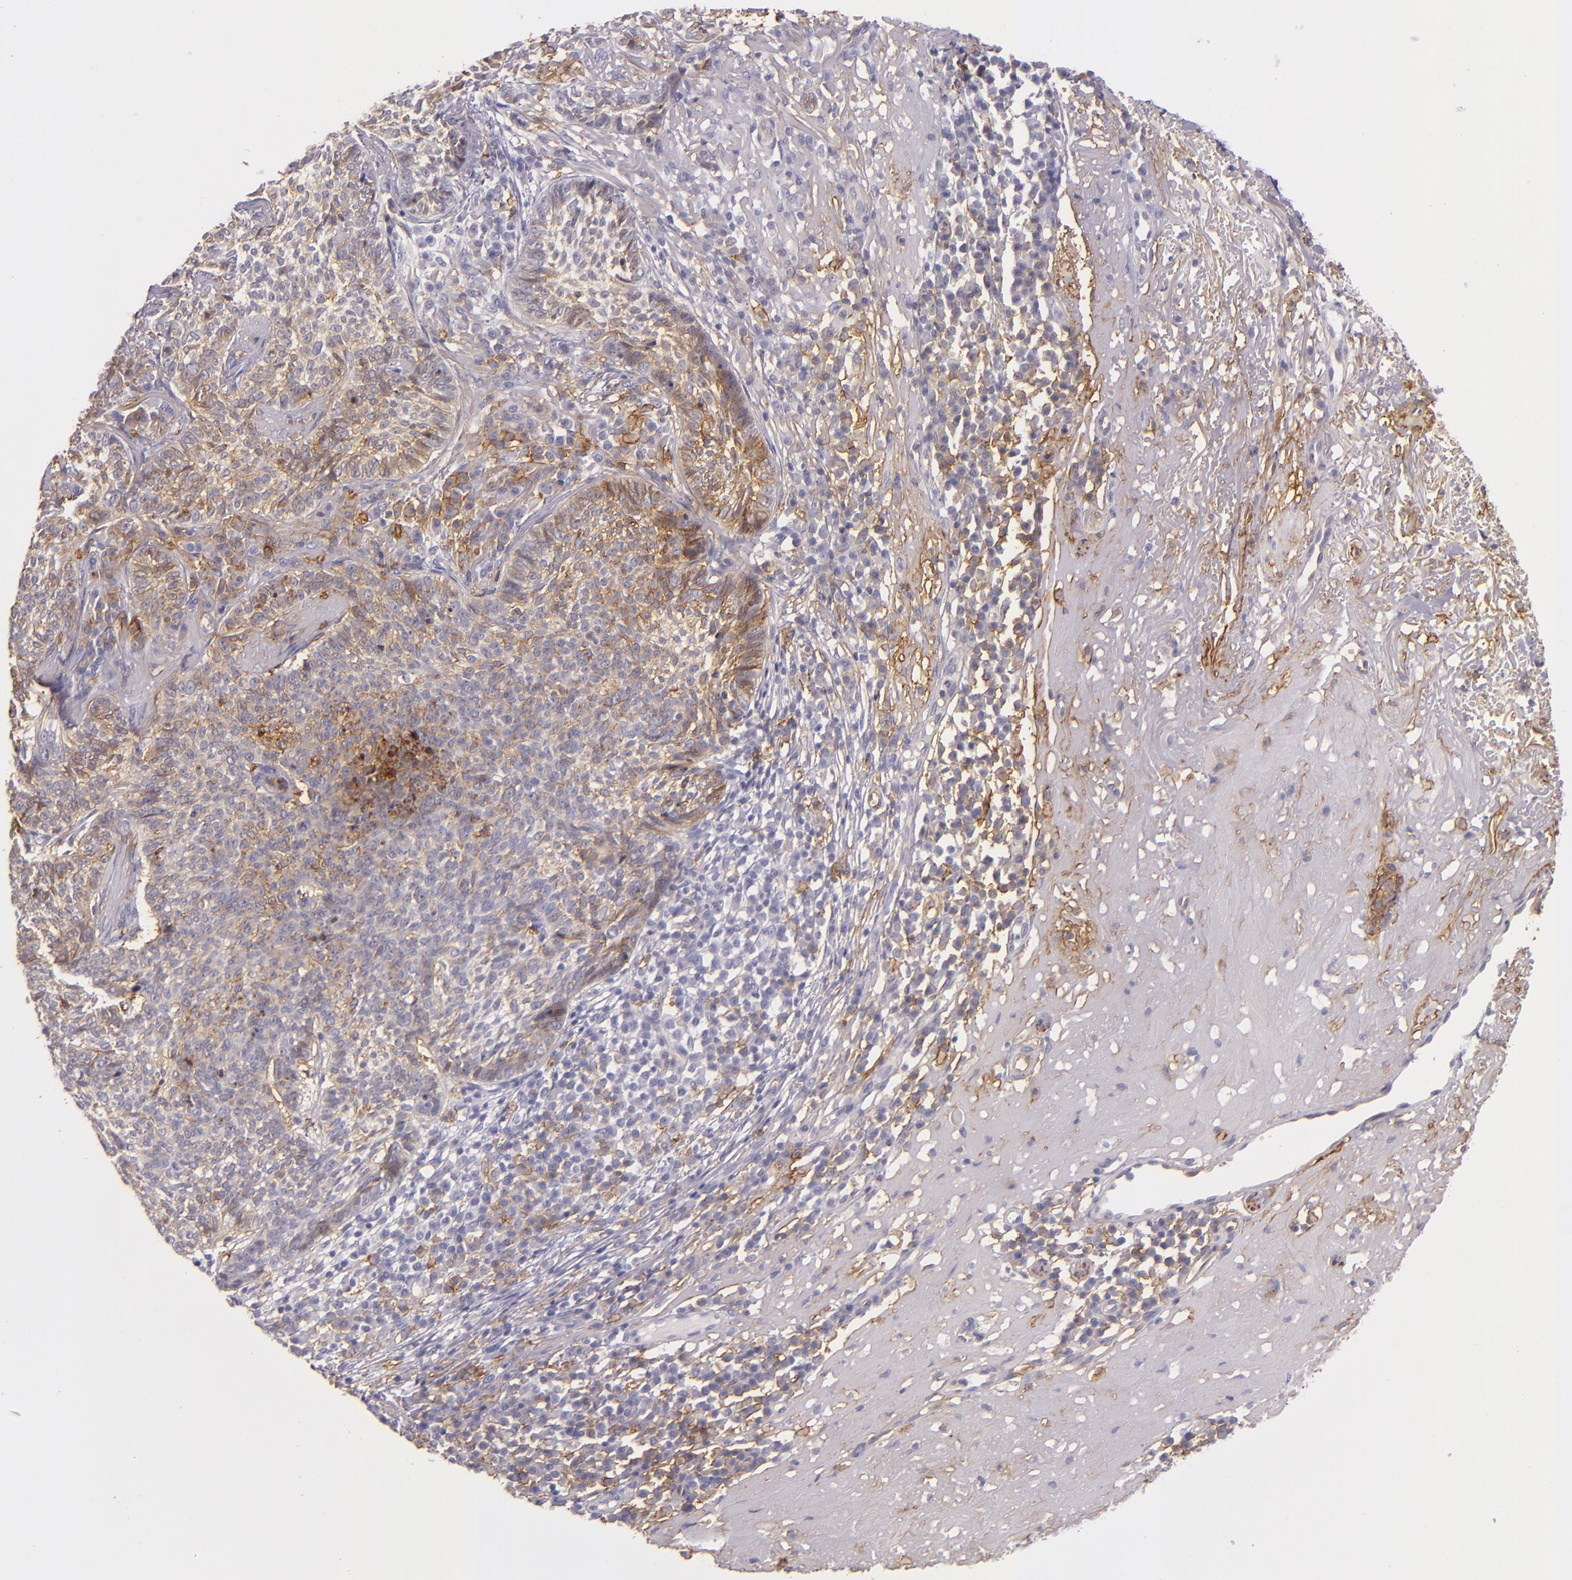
{"staining": {"intensity": "moderate", "quantity": ">75%", "location": "cytoplasmic/membranous"}, "tissue": "skin cancer", "cell_type": "Tumor cells", "image_type": "cancer", "snomed": [{"axis": "morphology", "description": "Basal cell carcinoma"}, {"axis": "topography", "description": "Skin"}], "caption": "Tumor cells exhibit medium levels of moderate cytoplasmic/membranous positivity in about >75% of cells in basal cell carcinoma (skin). The protein of interest is stained brown, and the nuclei are stained in blue (DAB (3,3'-diaminobenzidine) IHC with brightfield microscopy, high magnification).", "gene": "CD9", "patient": {"sex": "female", "age": 89}}